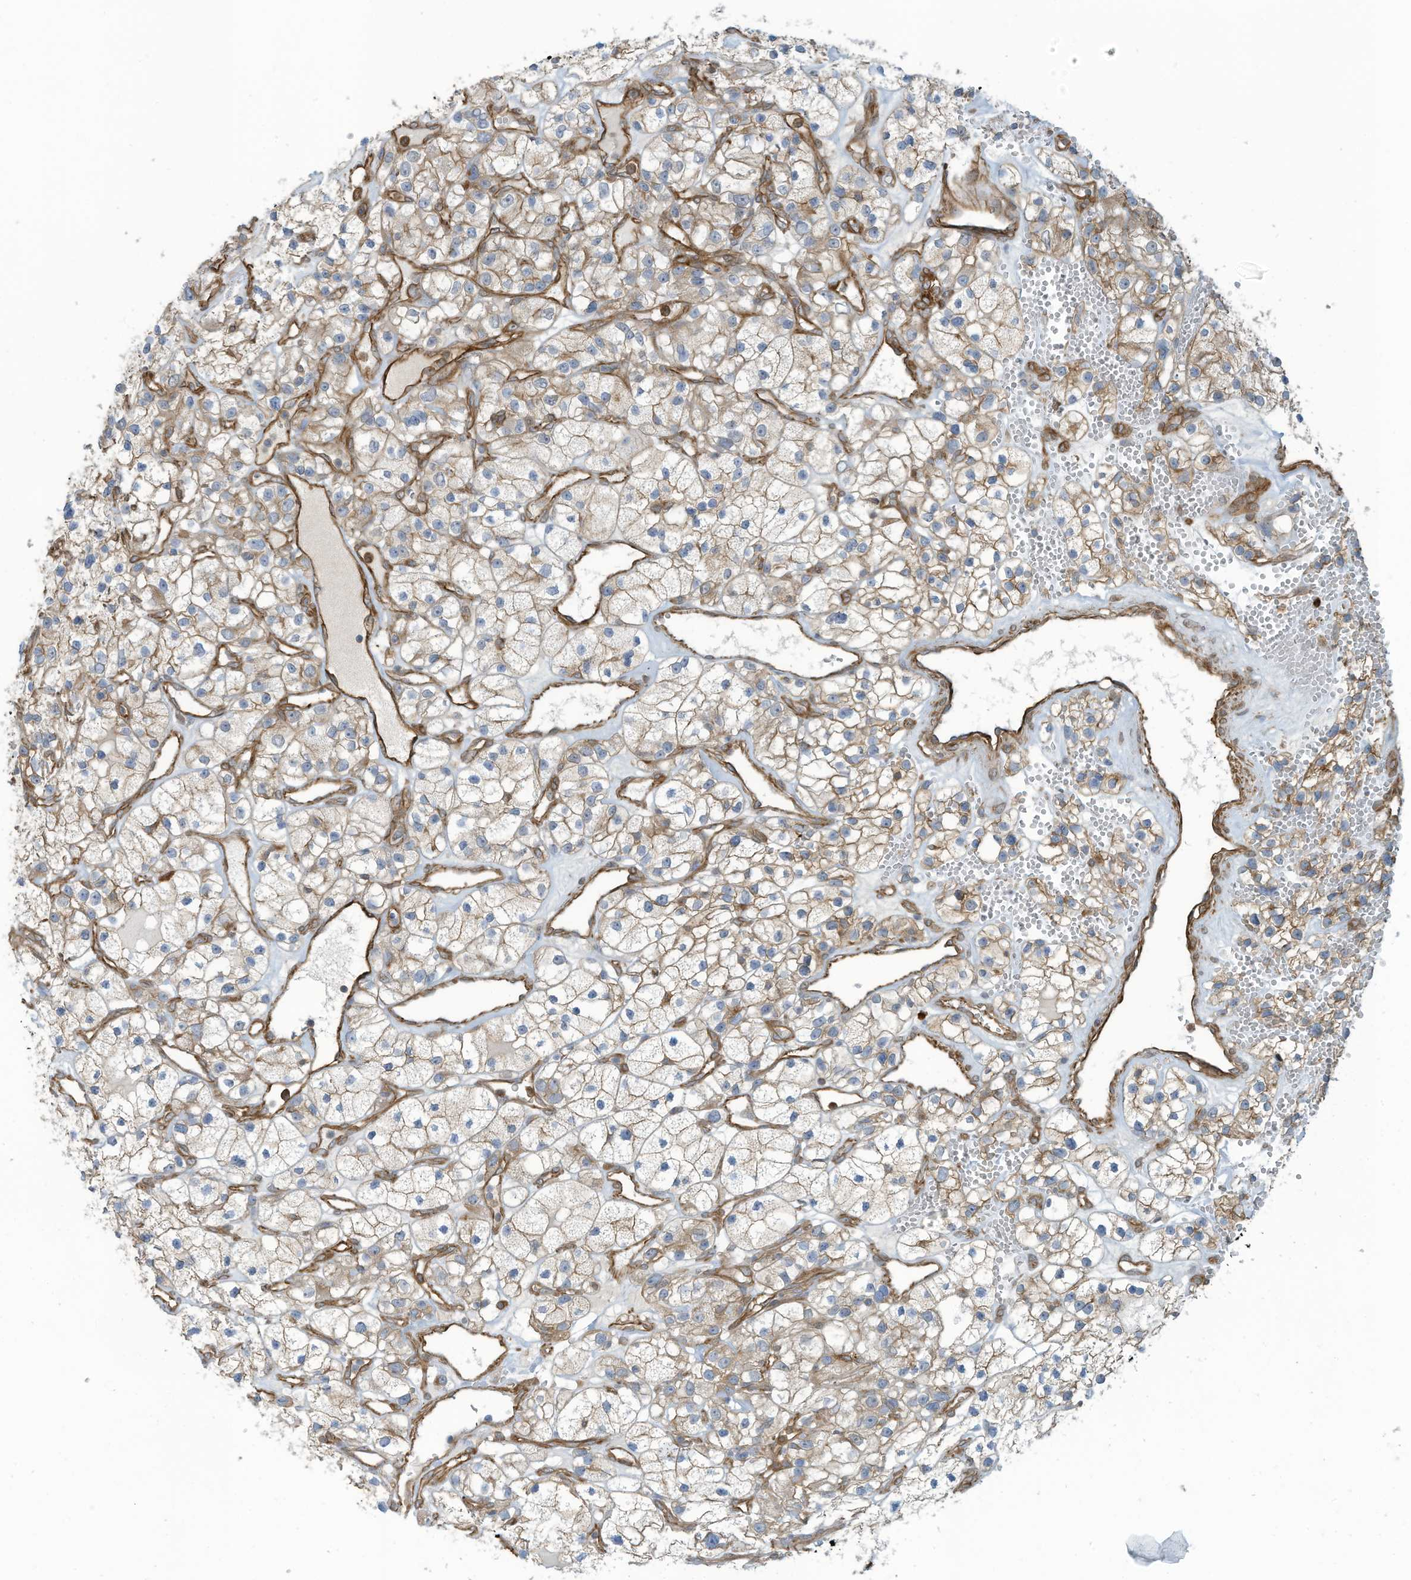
{"staining": {"intensity": "moderate", "quantity": "25%-75%", "location": "cytoplasmic/membranous"}, "tissue": "renal cancer", "cell_type": "Tumor cells", "image_type": "cancer", "snomed": [{"axis": "morphology", "description": "Adenocarcinoma, NOS"}, {"axis": "topography", "description": "Kidney"}], "caption": "High-power microscopy captured an IHC histopathology image of renal adenocarcinoma, revealing moderate cytoplasmic/membranous positivity in approximately 25%-75% of tumor cells. The protein is stained brown, and the nuclei are stained in blue (DAB (3,3'-diaminobenzidine) IHC with brightfield microscopy, high magnification).", "gene": "SLC9A2", "patient": {"sex": "female", "age": 57}}